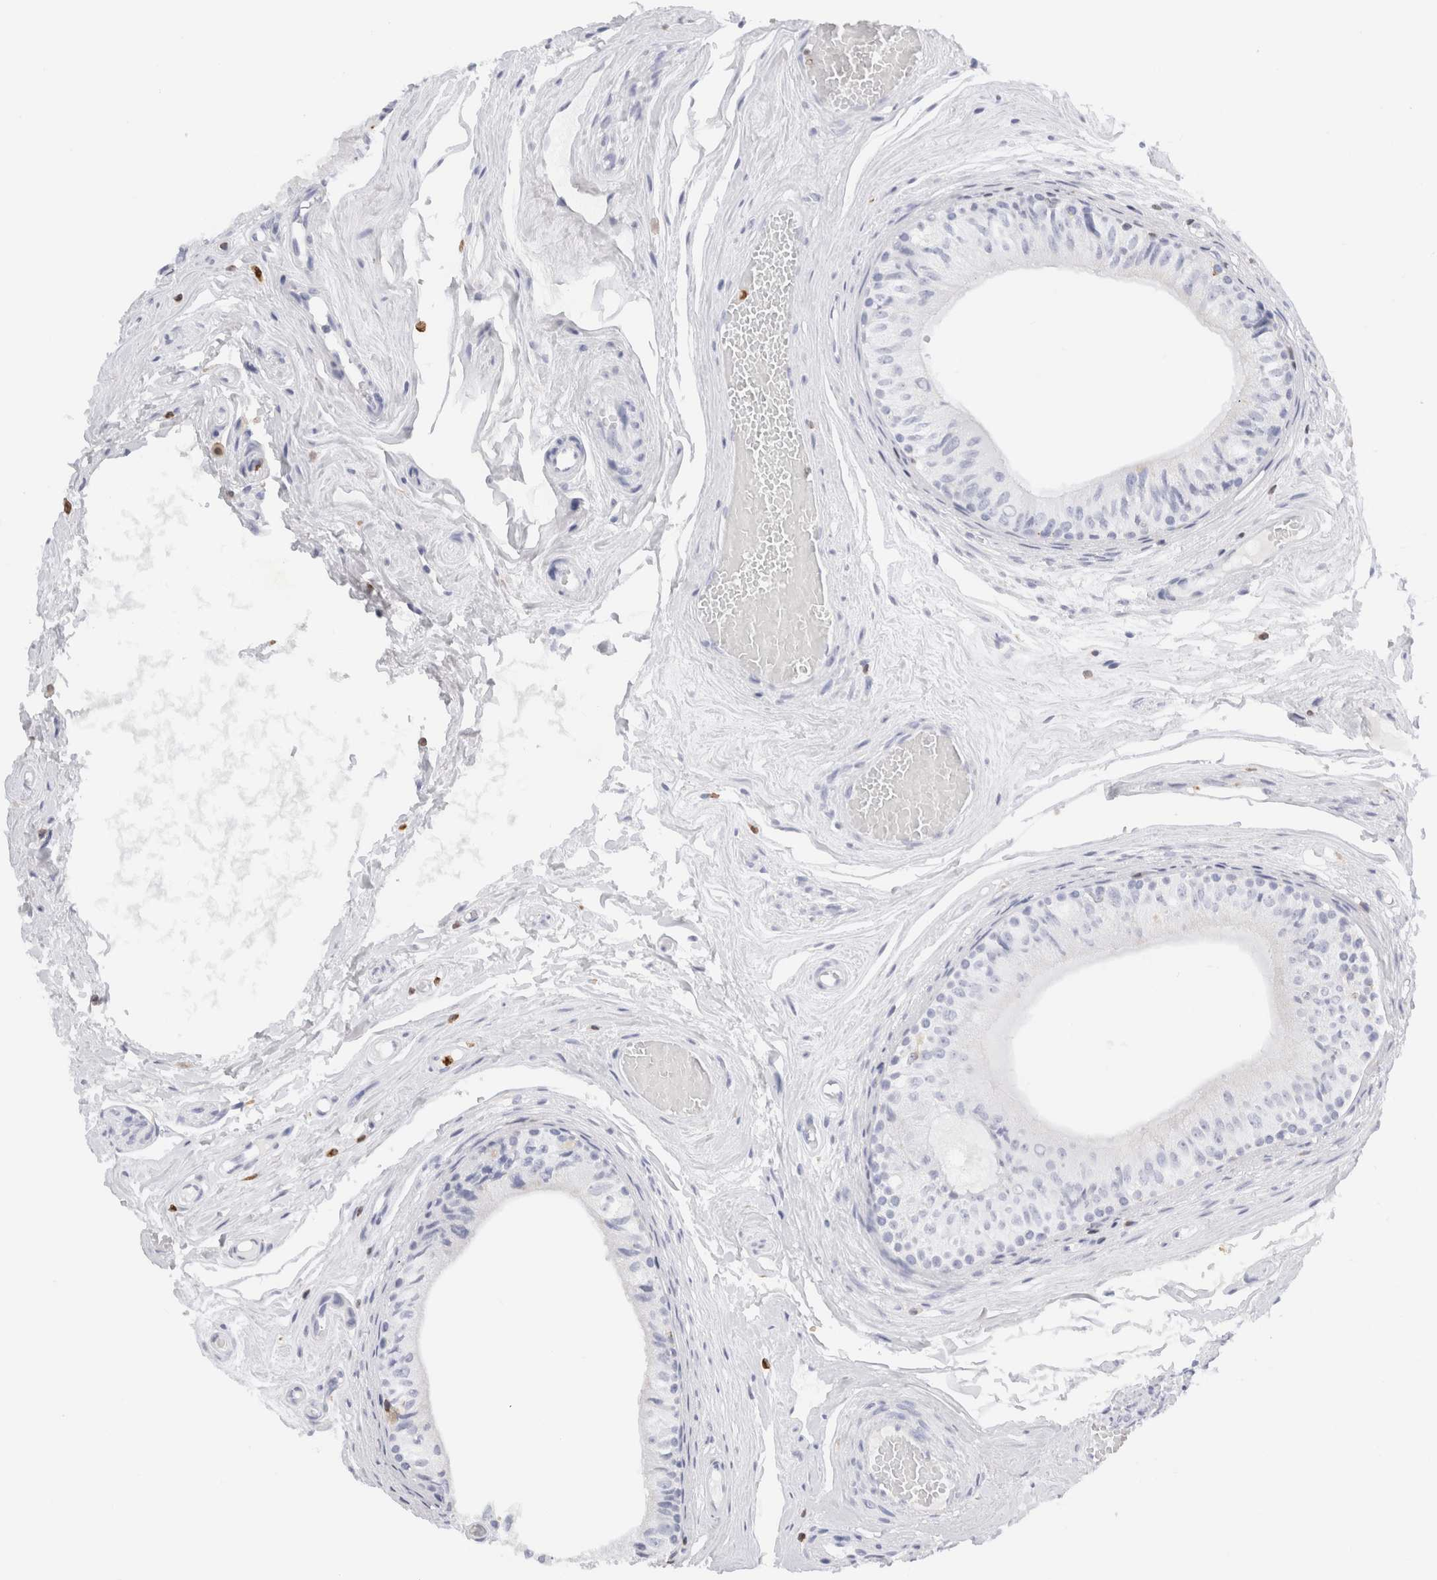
{"staining": {"intensity": "negative", "quantity": "none", "location": "none"}, "tissue": "epididymis", "cell_type": "Glandular cells", "image_type": "normal", "snomed": [{"axis": "morphology", "description": "Normal tissue, NOS"}, {"axis": "topography", "description": "Epididymis"}], "caption": "This is an immunohistochemistry image of normal human epididymis. There is no expression in glandular cells.", "gene": "ALOX5AP", "patient": {"sex": "male", "age": 79}}